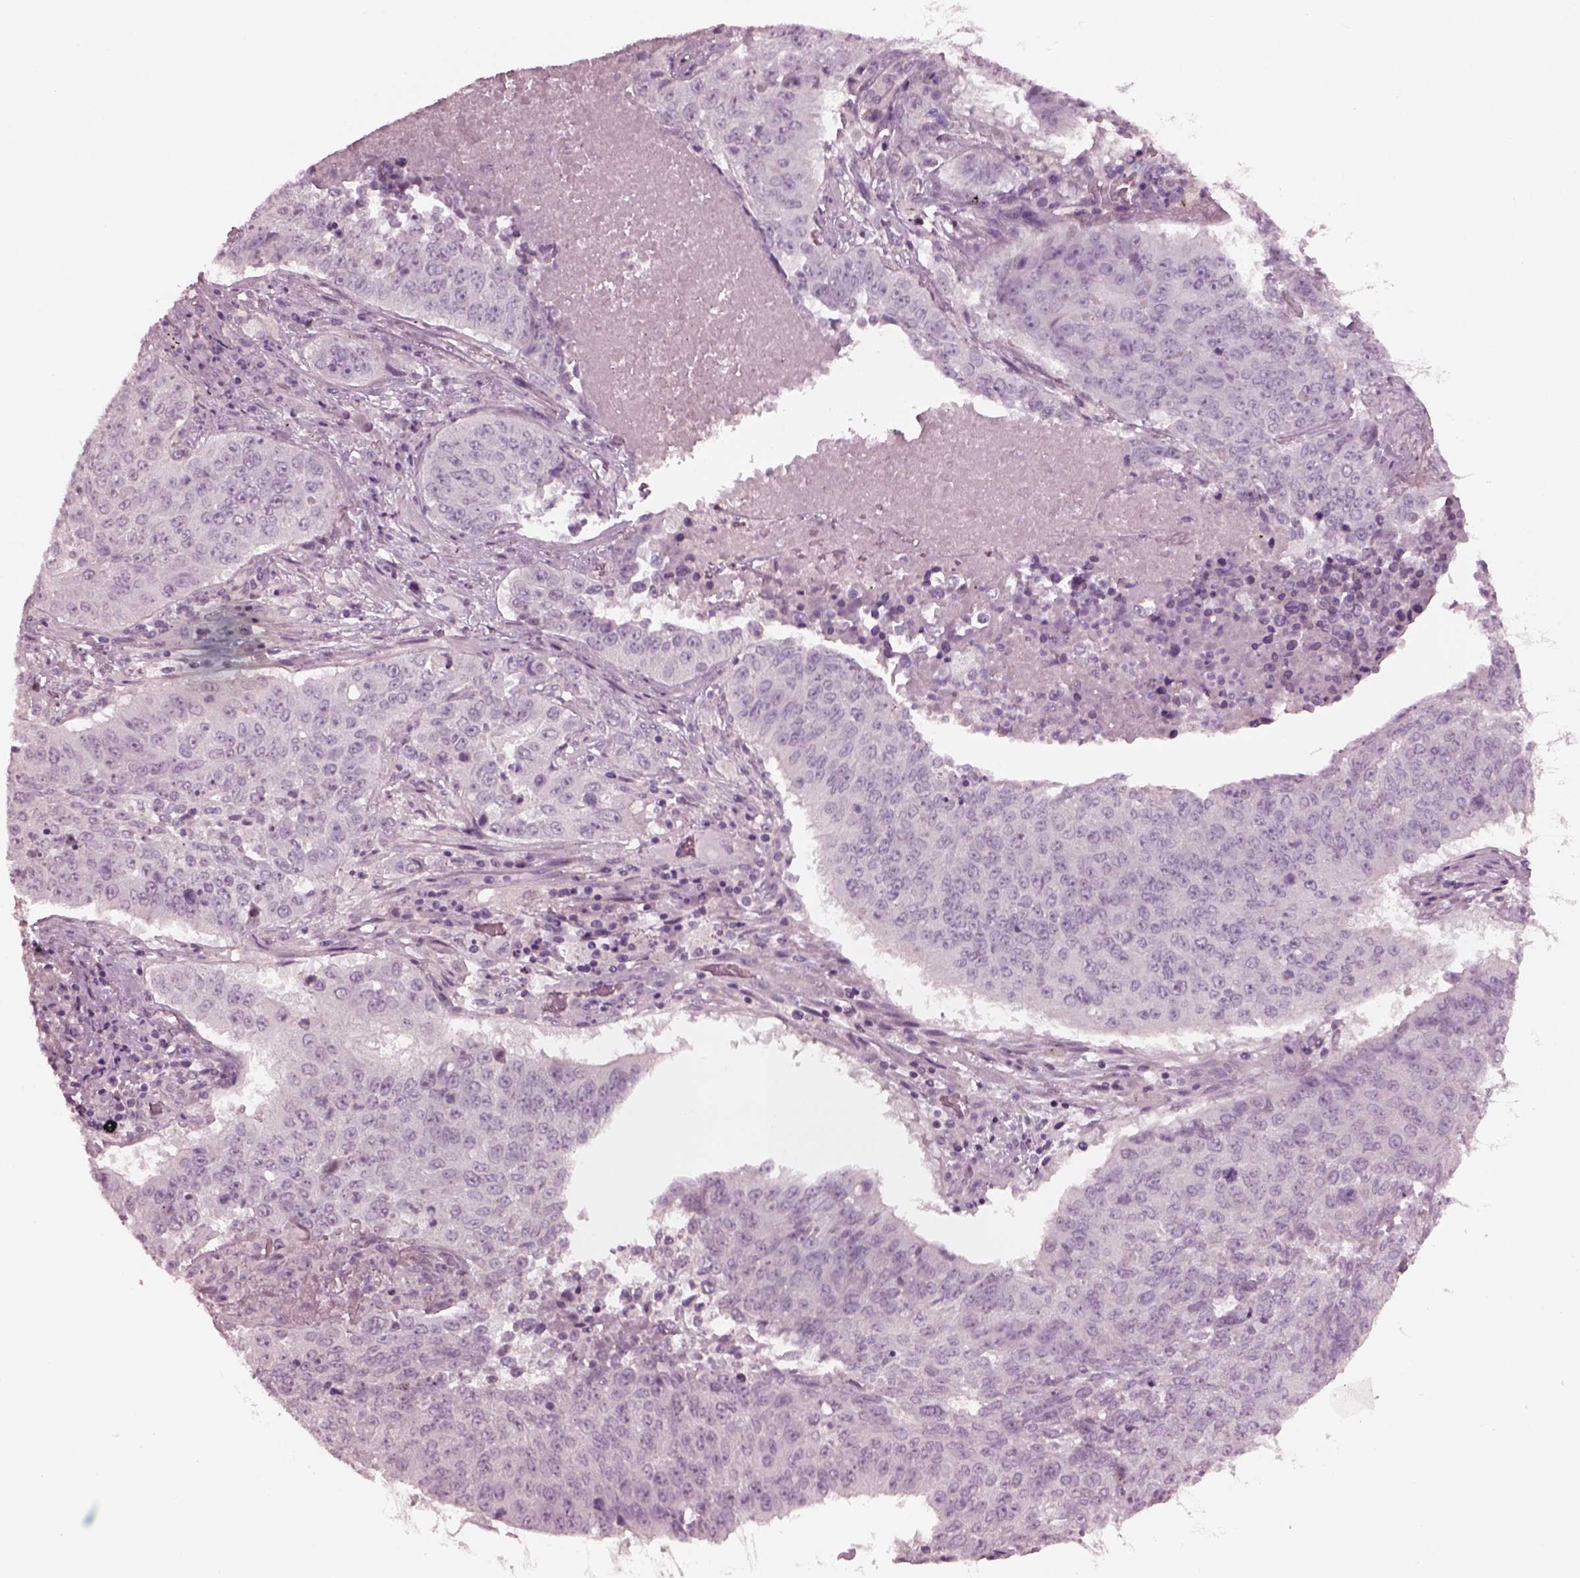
{"staining": {"intensity": "negative", "quantity": "none", "location": "none"}, "tissue": "lung cancer", "cell_type": "Tumor cells", "image_type": "cancer", "snomed": [{"axis": "morphology", "description": "Normal tissue, NOS"}, {"axis": "morphology", "description": "Squamous cell carcinoma, NOS"}, {"axis": "topography", "description": "Bronchus"}, {"axis": "topography", "description": "Lung"}], "caption": "Human squamous cell carcinoma (lung) stained for a protein using immunohistochemistry (IHC) displays no expression in tumor cells.", "gene": "YY2", "patient": {"sex": "male", "age": 64}}